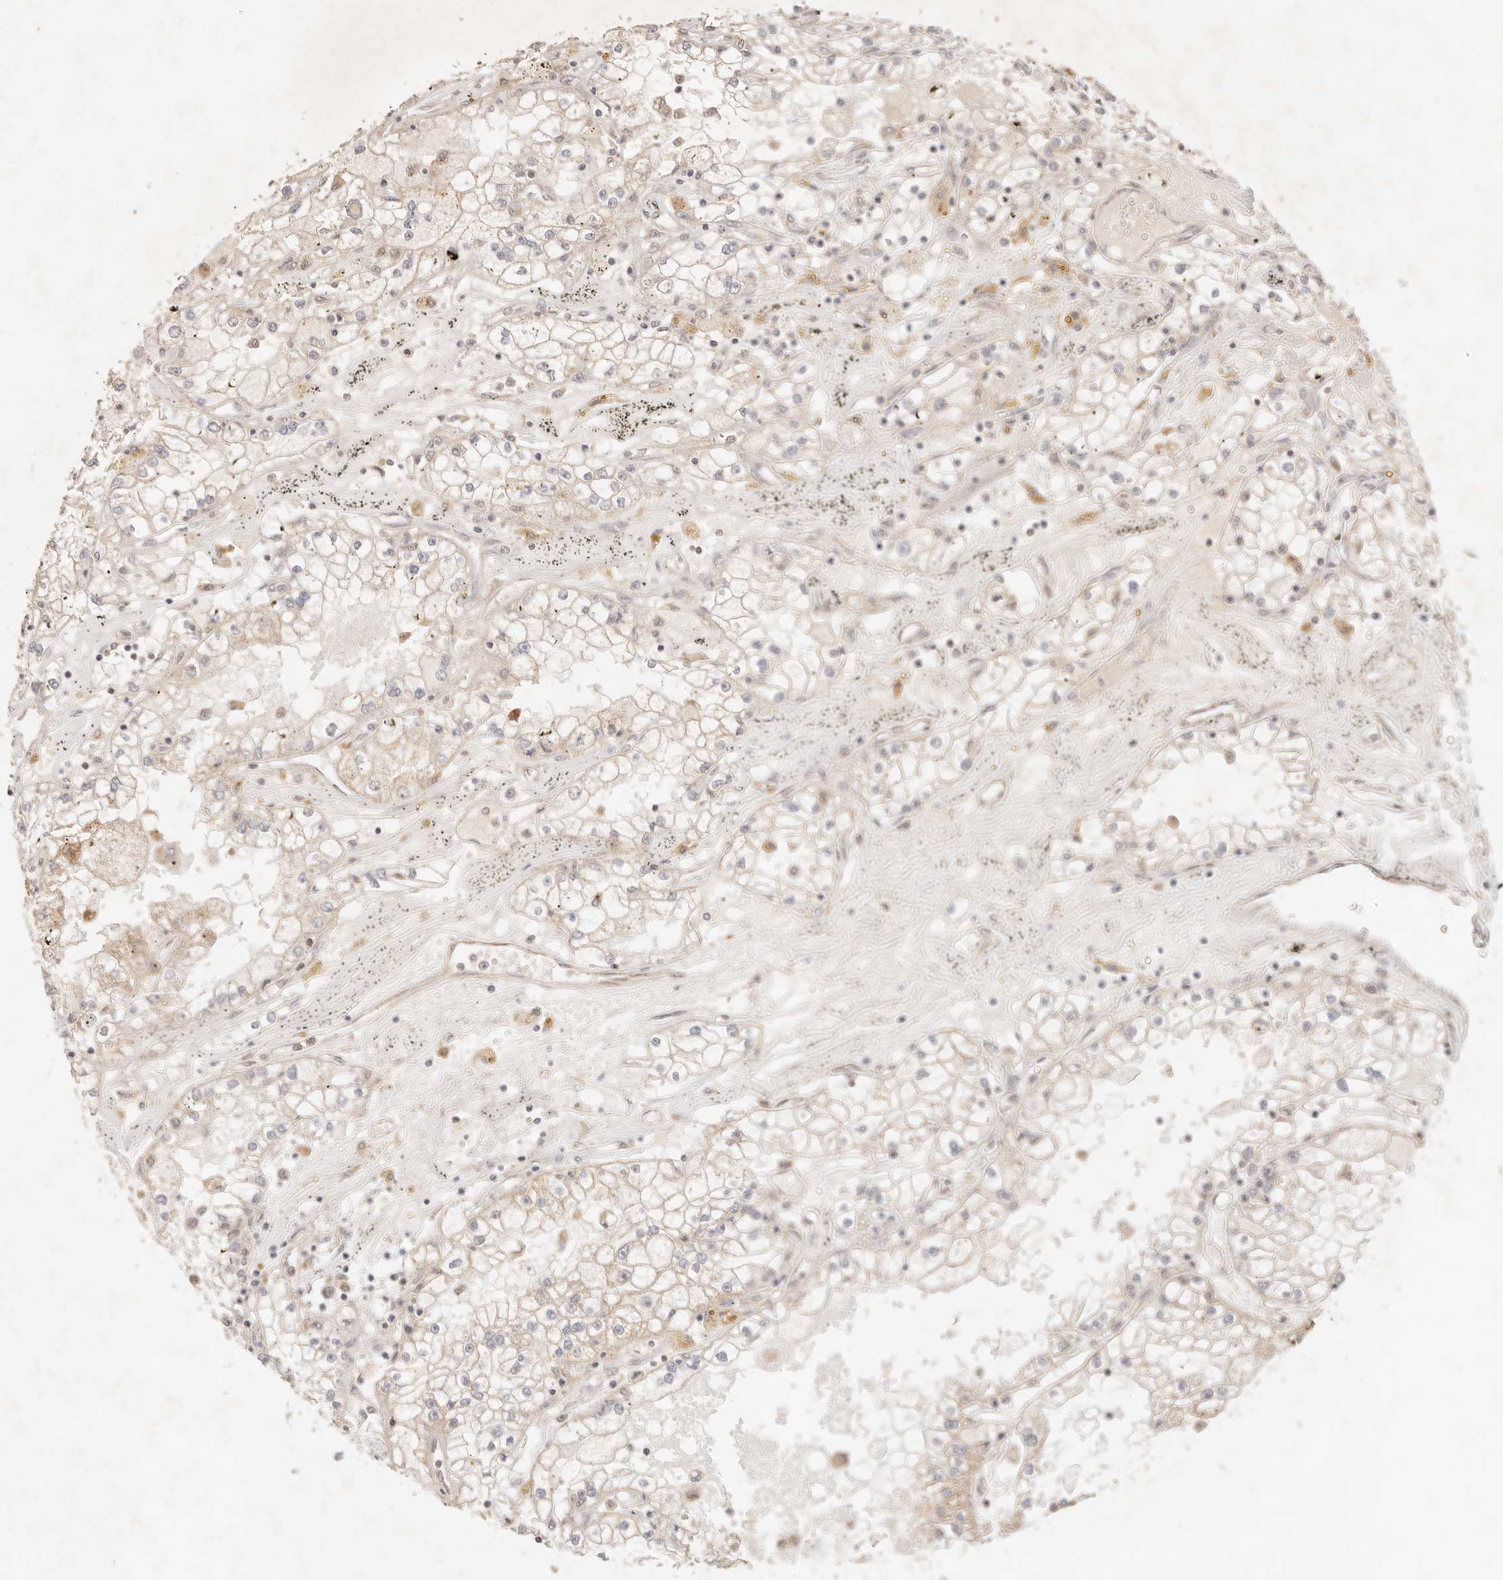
{"staining": {"intensity": "weak", "quantity": "25%-75%", "location": "cytoplasmic/membranous"}, "tissue": "renal cancer", "cell_type": "Tumor cells", "image_type": "cancer", "snomed": [{"axis": "morphology", "description": "Adenocarcinoma, NOS"}, {"axis": "topography", "description": "Kidney"}], "caption": "Immunohistochemical staining of renal adenocarcinoma displays low levels of weak cytoplasmic/membranous protein staining in about 25%-75% of tumor cells.", "gene": "TRIM11", "patient": {"sex": "male", "age": 56}}